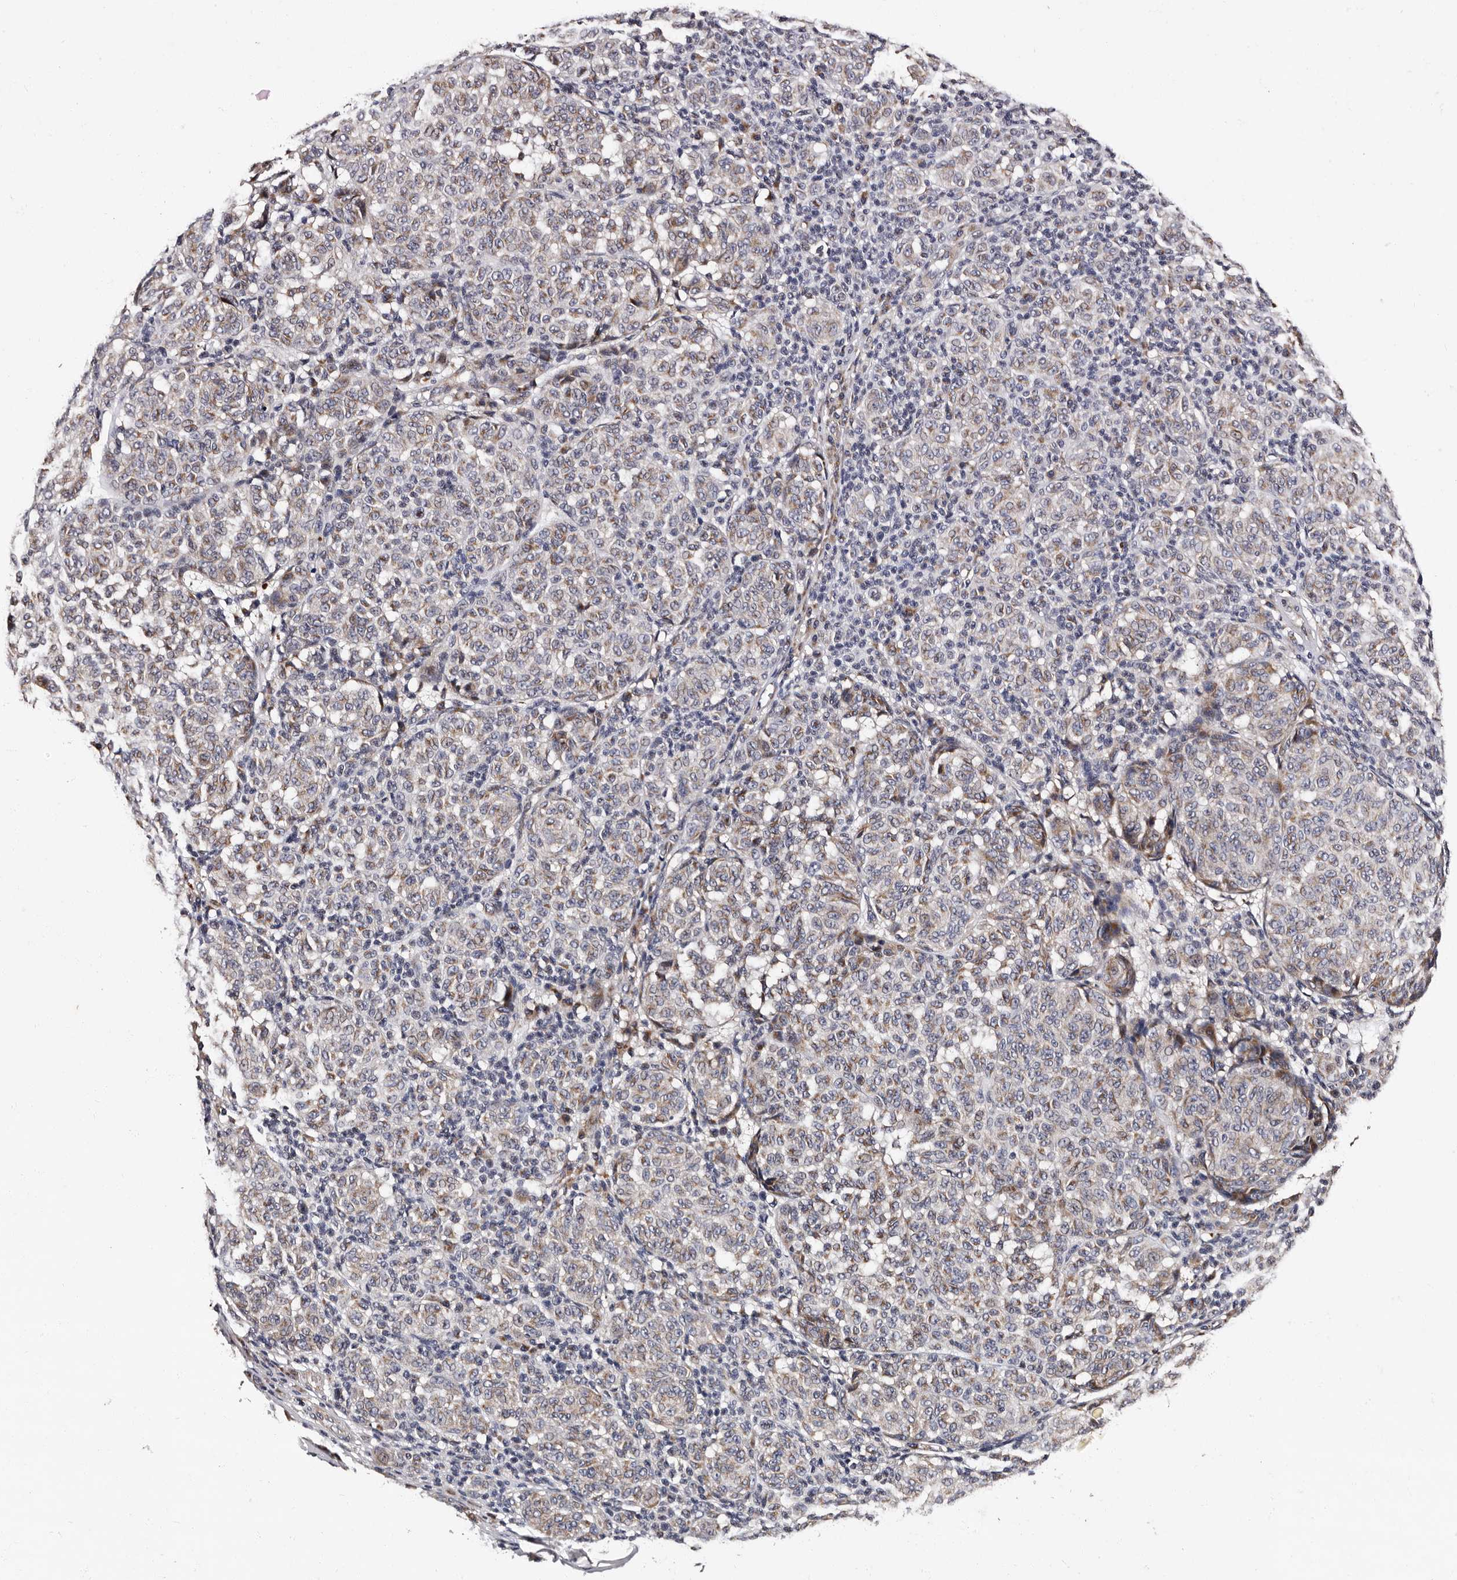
{"staining": {"intensity": "moderate", "quantity": "<25%", "location": "cytoplasmic/membranous"}, "tissue": "melanoma", "cell_type": "Tumor cells", "image_type": "cancer", "snomed": [{"axis": "morphology", "description": "Malignant melanoma, NOS"}, {"axis": "topography", "description": "Skin"}], "caption": "Protein staining of melanoma tissue displays moderate cytoplasmic/membranous positivity in approximately <25% of tumor cells.", "gene": "ADCK5", "patient": {"sex": "male", "age": 59}}